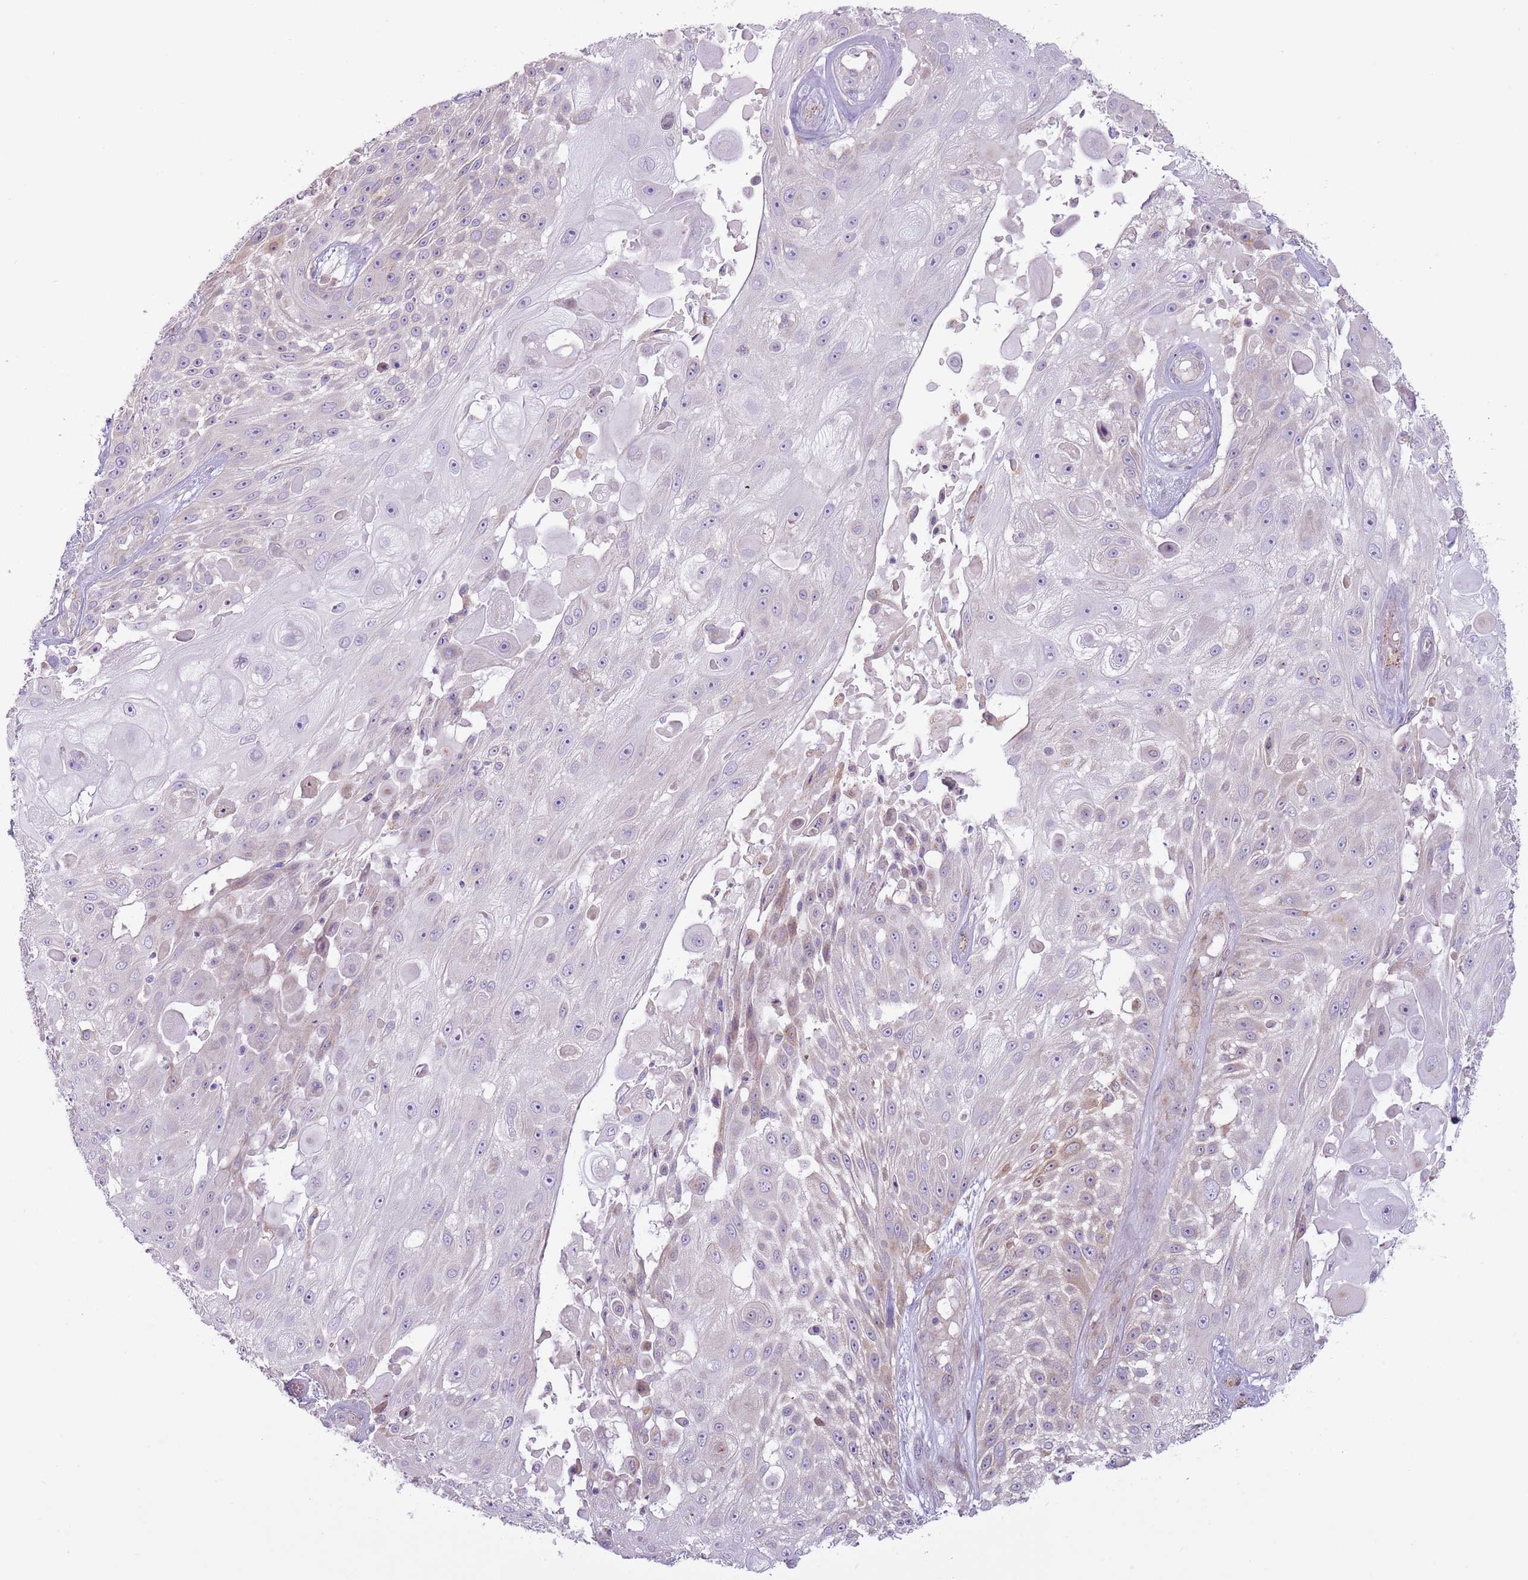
{"staining": {"intensity": "negative", "quantity": "none", "location": "none"}, "tissue": "skin cancer", "cell_type": "Tumor cells", "image_type": "cancer", "snomed": [{"axis": "morphology", "description": "Squamous cell carcinoma, NOS"}, {"axis": "topography", "description": "Skin"}], "caption": "A photomicrograph of human skin squamous cell carcinoma is negative for staining in tumor cells.", "gene": "MRO", "patient": {"sex": "female", "age": 86}}